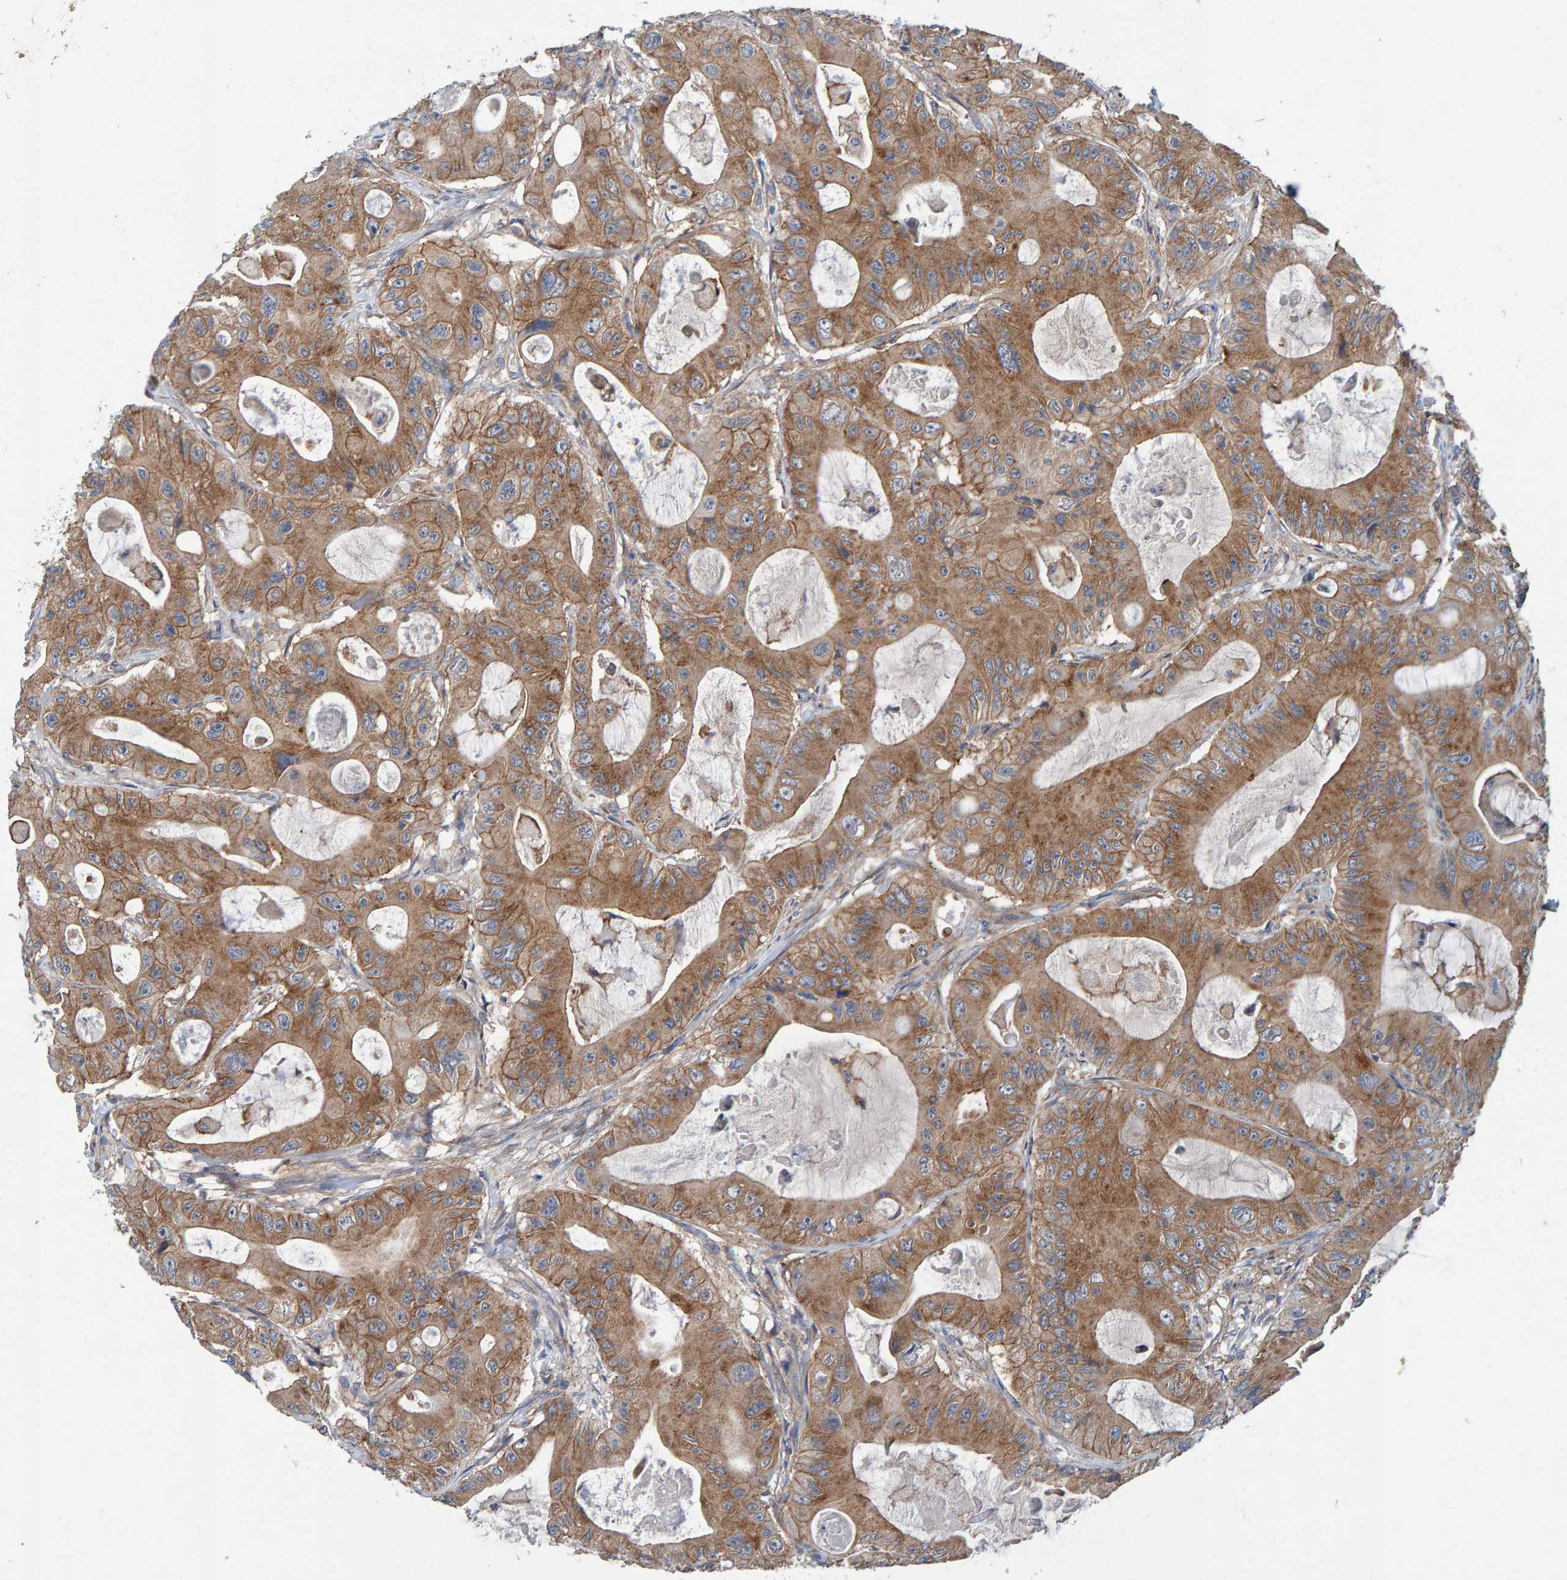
{"staining": {"intensity": "moderate", "quantity": ">75%", "location": "cytoplasmic/membranous"}, "tissue": "colorectal cancer", "cell_type": "Tumor cells", "image_type": "cancer", "snomed": [{"axis": "morphology", "description": "Adenocarcinoma, NOS"}, {"axis": "topography", "description": "Colon"}], "caption": "The immunohistochemical stain labels moderate cytoplasmic/membranous expression in tumor cells of adenocarcinoma (colorectal) tissue.", "gene": "MKLN1", "patient": {"sex": "female", "age": 46}}